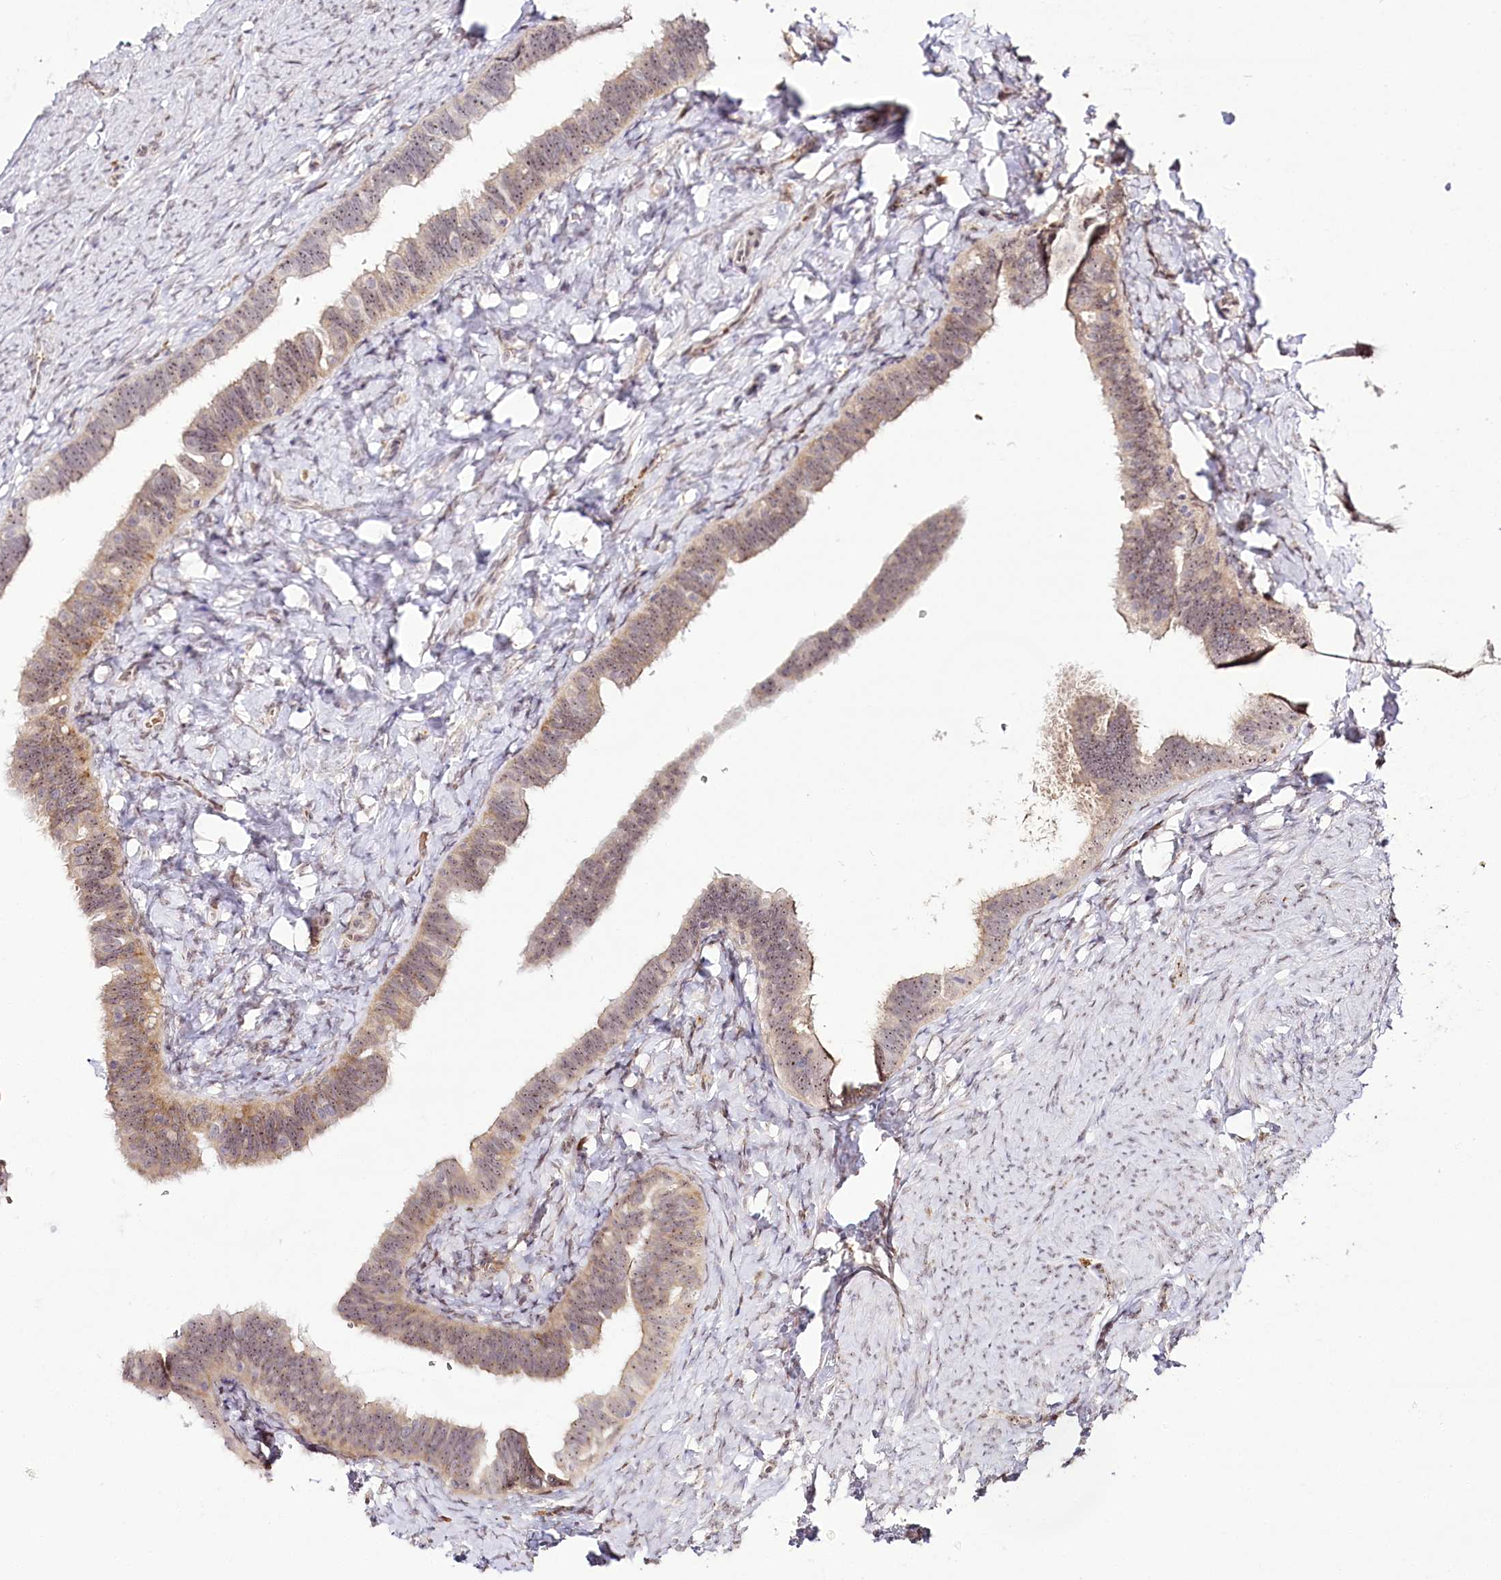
{"staining": {"intensity": "moderate", "quantity": ">75%", "location": "cytoplasmic/membranous,nuclear"}, "tissue": "fallopian tube", "cell_type": "Glandular cells", "image_type": "normal", "snomed": [{"axis": "morphology", "description": "Normal tissue, NOS"}, {"axis": "topography", "description": "Fallopian tube"}], "caption": "The image reveals a brown stain indicating the presence of a protein in the cytoplasmic/membranous,nuclear of glandular cells in fallopian tube. The staining was performed using DAB to visualize the protein expression in brown, while the nuclei were stained in blue with hematoxylin (Magnification: 20x).", "gene": "WDR36", "patient": {"sex": "female", "age": 39}}